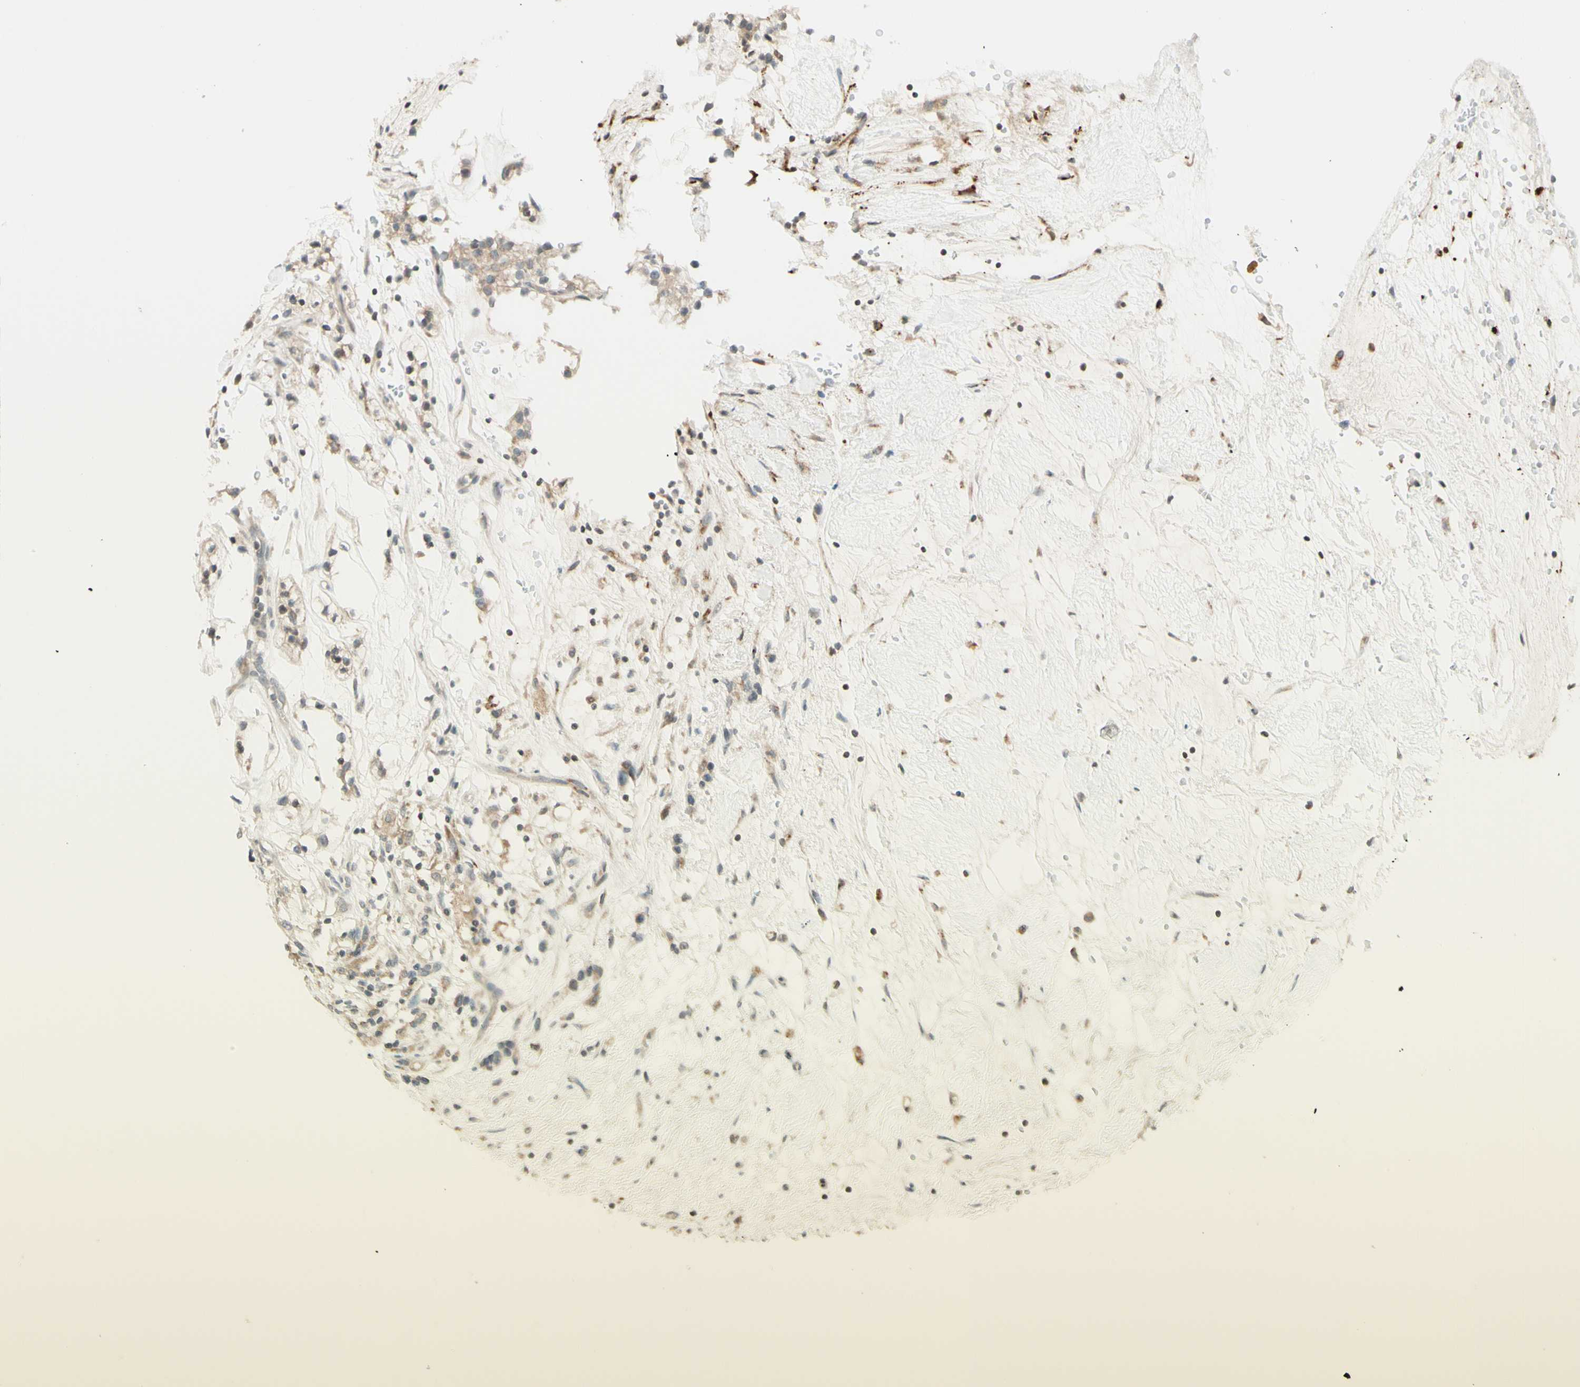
{"staining": {"intensity": "weak", "quantity": "25%-75%", "location": "cytoplasmic/membranous"}, "tissue": "renal cancer", "cell_type": "Tumor cells", "image_type": "cancer", "snomed": [{"axis": "morphology", "description": "Adenocarcinoma, NOS"}, {"axis": "topography", "description": "Kidney"}], "caption": "The histopathology image demonstrates staining of renal adenocarcinoma, revealing weak cytoplasmic/membranous protein positivity (brown color) within tumor cells. (Brightfield microscopy of DAB IHC at high magnification).", "gene": "ZW10", "patient": {"sex": "female", "age": 57}}